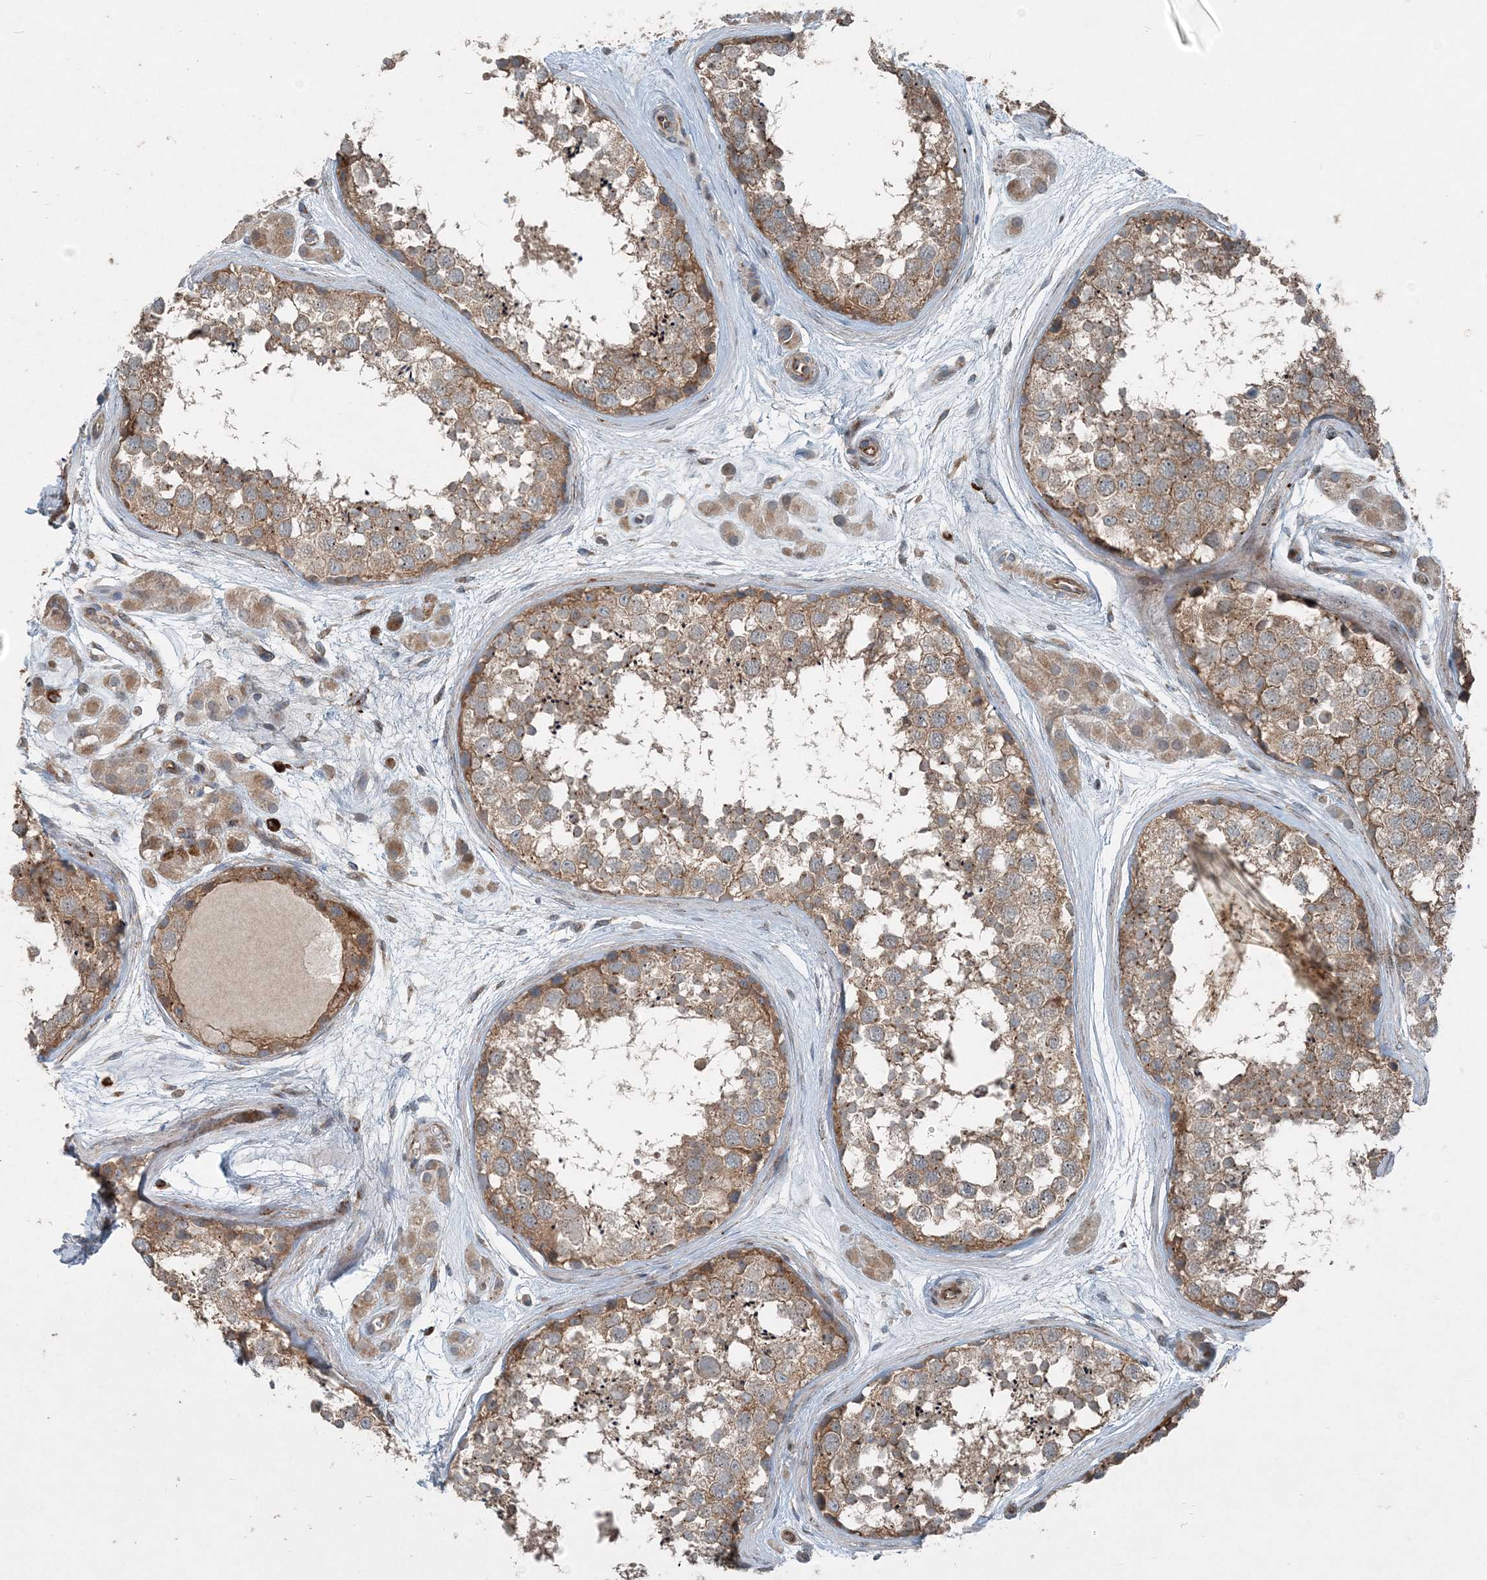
{"staining": {"intensity": "moderate", "quantity": ">75%", "location": "cytoplasmic/membranous"}, "tissue": "testis", "cell_type": "Cells in seminiferous ducts", "image_type": "normal", "snomed": [{"axis": "morphology", "description": "Normal tissue, NOS"}, {"axis": "topography", "description": "Testis"}], "caption": "Benign testis shows moderate cytoplasmic/membranous staining in approximately >75% of cells in seminiferous ducts, visualized by immunohistochemistry. (brown staining indicates protein expression, while blue staining denotes nuclei).", "gene": "INTU", "patient": {"sex": "male", "age": 56}}